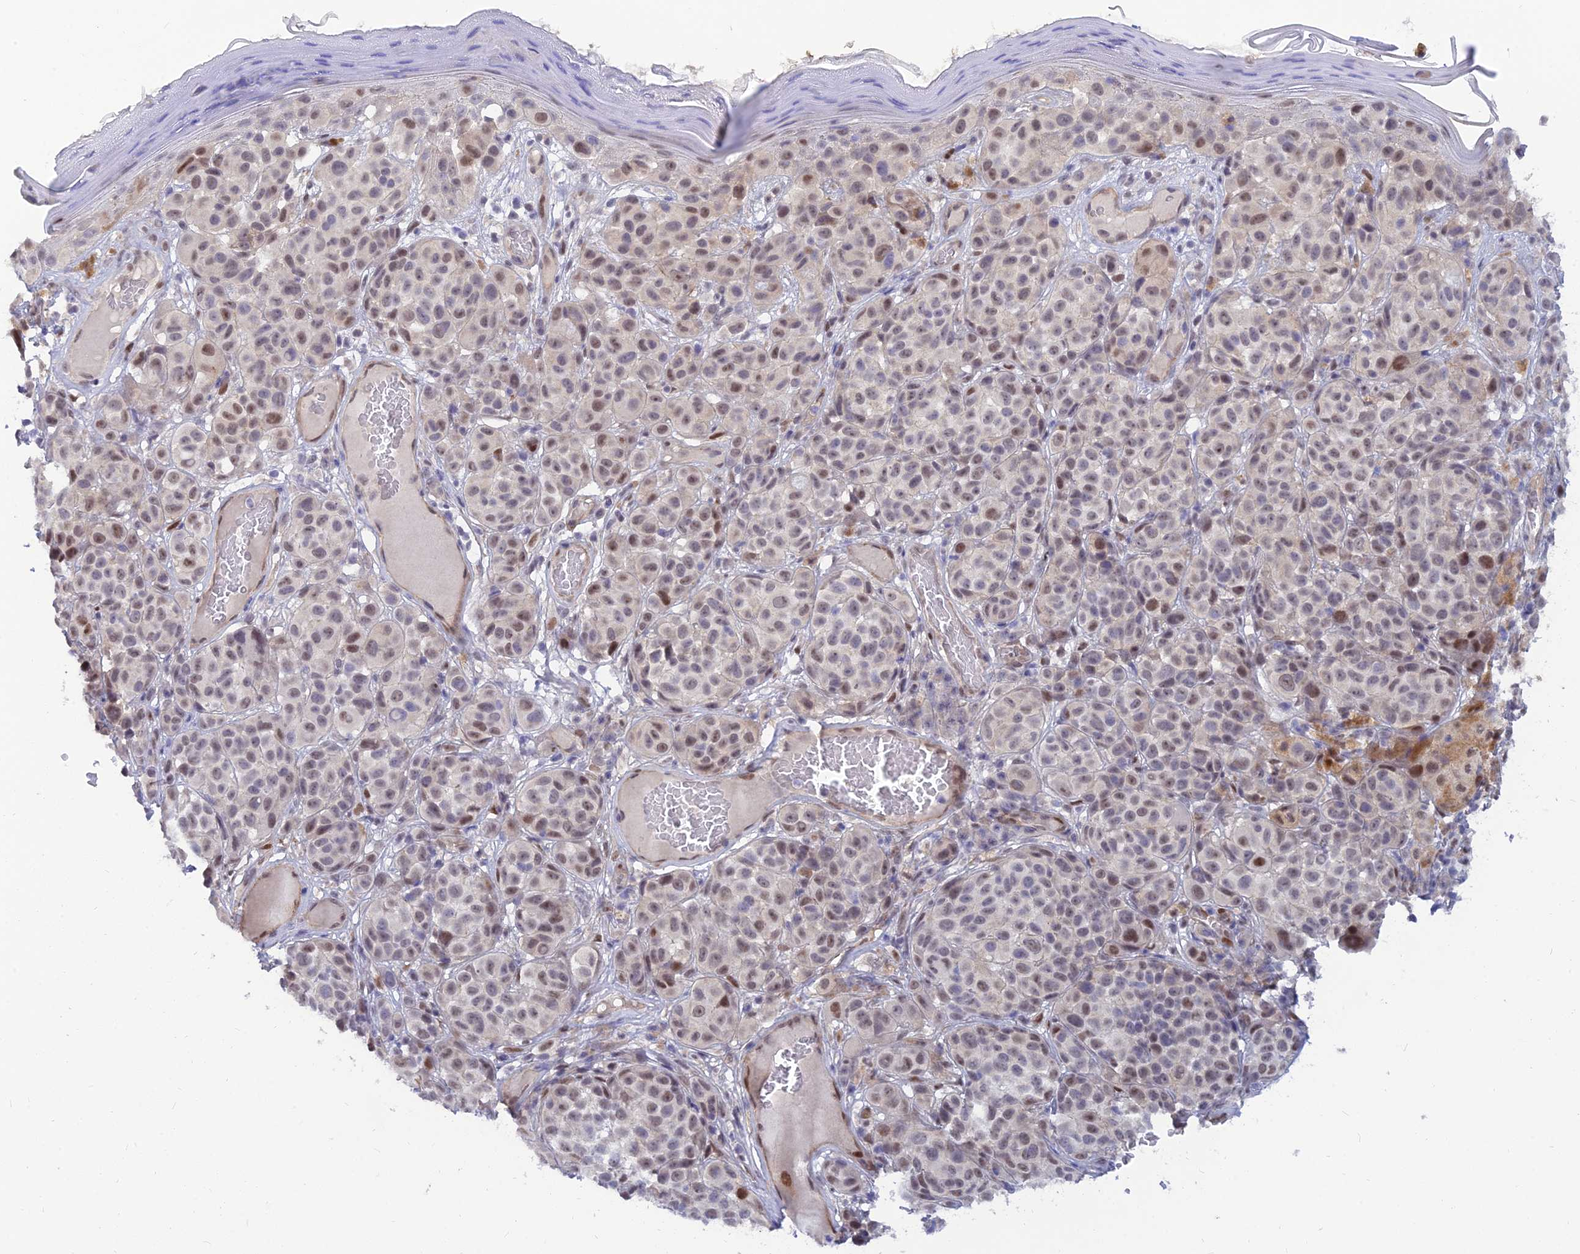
{"staining": {"intensity": "moderate", "quantity": "<25%", "location": "nuclear"}, "tissue": "melanoma", "cell_type": "Tumor cells", "image_type": "cancer", "snomed": [{"axis": "morphology", "description": "Malignant melanoma, NOS"}, {"axis": "topography", "description": "Skin"}], "caption": "Protein analysis of malignant melanoma tissue demonstrates moderate nuclear staining in approximately <25% of tumor cells. The protein is stained brown, and the nuclei are stained in blue (DAB IHC with brightfield microscopy, high magnification).", "gene": "CLK4", "patient": {"sex": "male", "age": 38}}